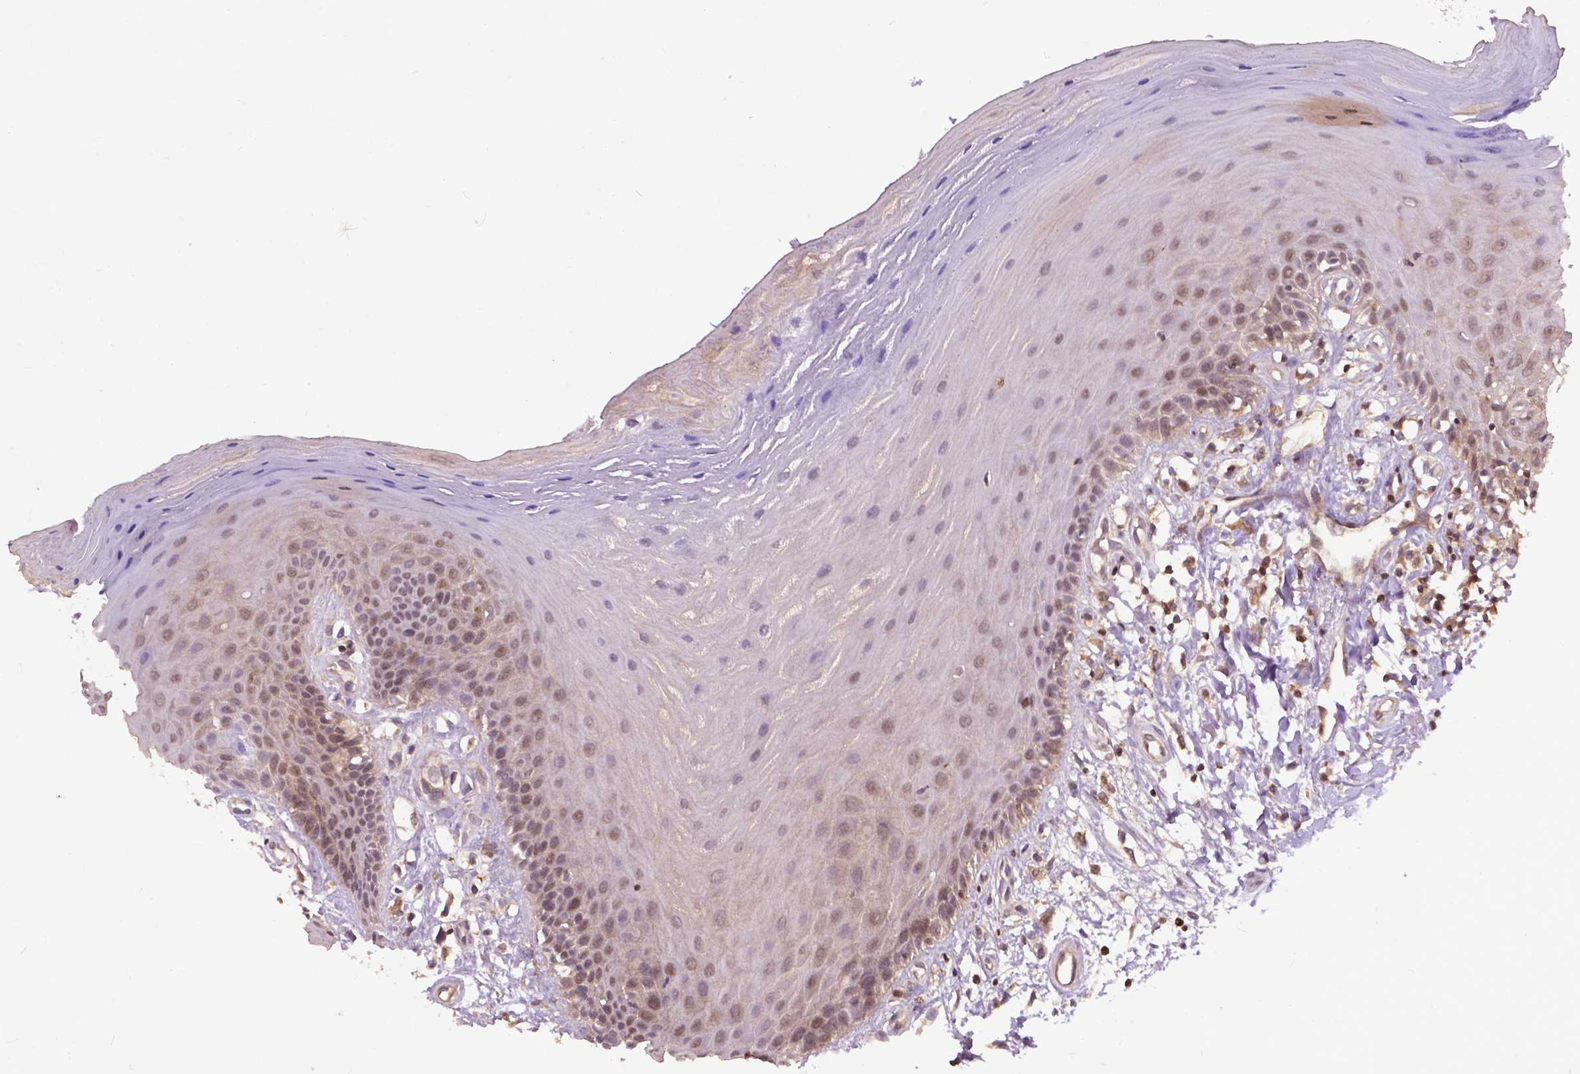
{"staining": {"intensity": "moderate", "quantity": "25%-75%", "location": "cytoplasmic/membranous"}, "tissue": "oral mucosa", "cell_type": "Squamous epithelial cells", "image_type": "normal", "snomed": [{"axis": "morphology", "description": "Normal tissue, NOS"}, {"axis": "morphology", "description": "Normal morphology"}, {"axis": "topography", "description": "Oral tissue"}], "caption": "Oral mucosa stained with DAB immunohistochemistry (IHC) shows medium levels of moderate cytoplasmic/membranous positivity in about 25%-75% of squamous epithelial cells. (DAB (3,3'-diaminobenzidine) IHC, brown staining for protein, blue staining for nuclei).", "gene": "CHMP4A", "patient": {"sex": "female", "age": 76}}